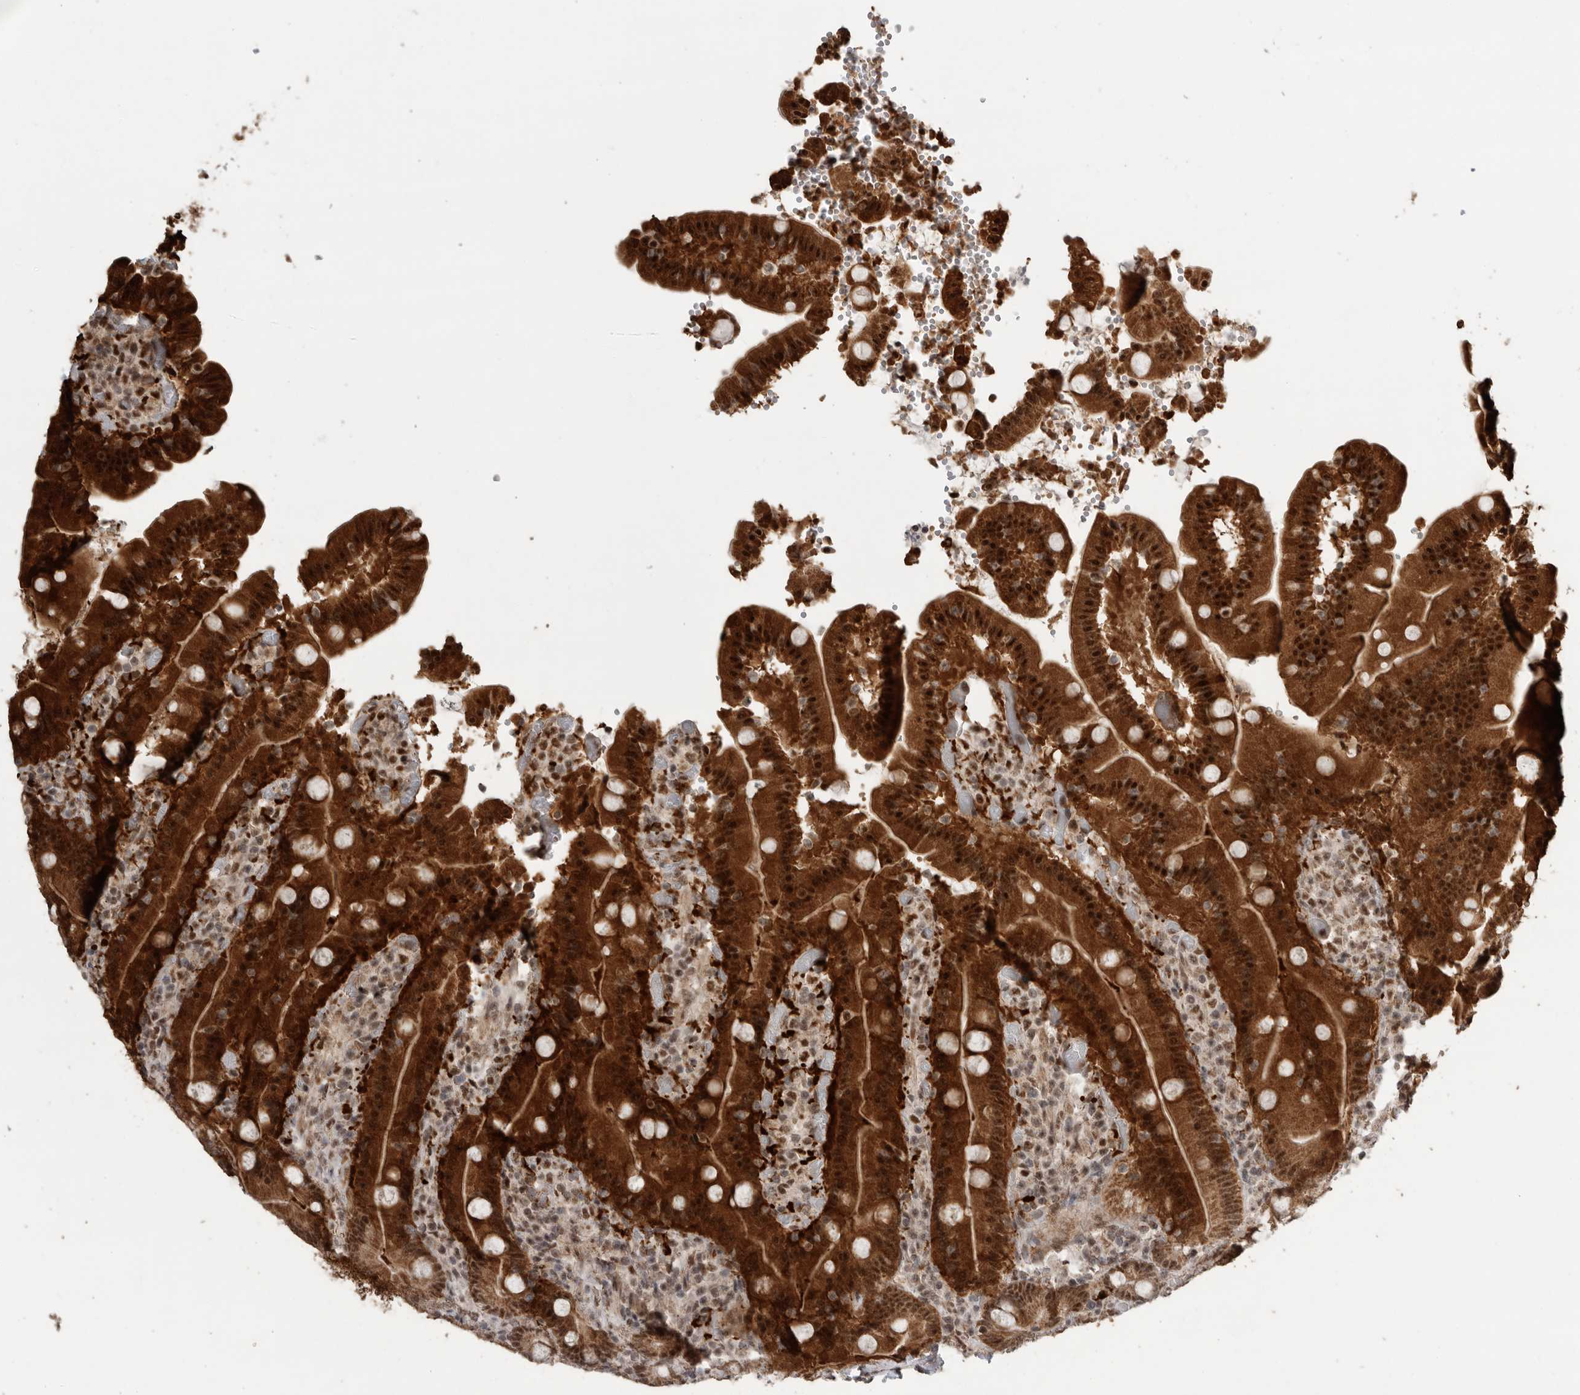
{"staining": {"intensity": "strong", "quantity": ">75%", "location": "cytoplasmic/membranous,nuclear"}, "tissue": "duodenum", "cell_type": "Glandular cells", "image_type": "normal", "snomed": [{"axis": "morphology", "description": "Normal tissue, NOS"}, {"axis": "topography", "description": "Duodenum"}], "caption": "IHC of unremarkable duodenum shows high levels of strong cytoplasmic/membranous,nuclear staining in approximately >75% of glandular cells.", "gene": "PPP1R10", "patient": {"sex": "female", "age": 62}}